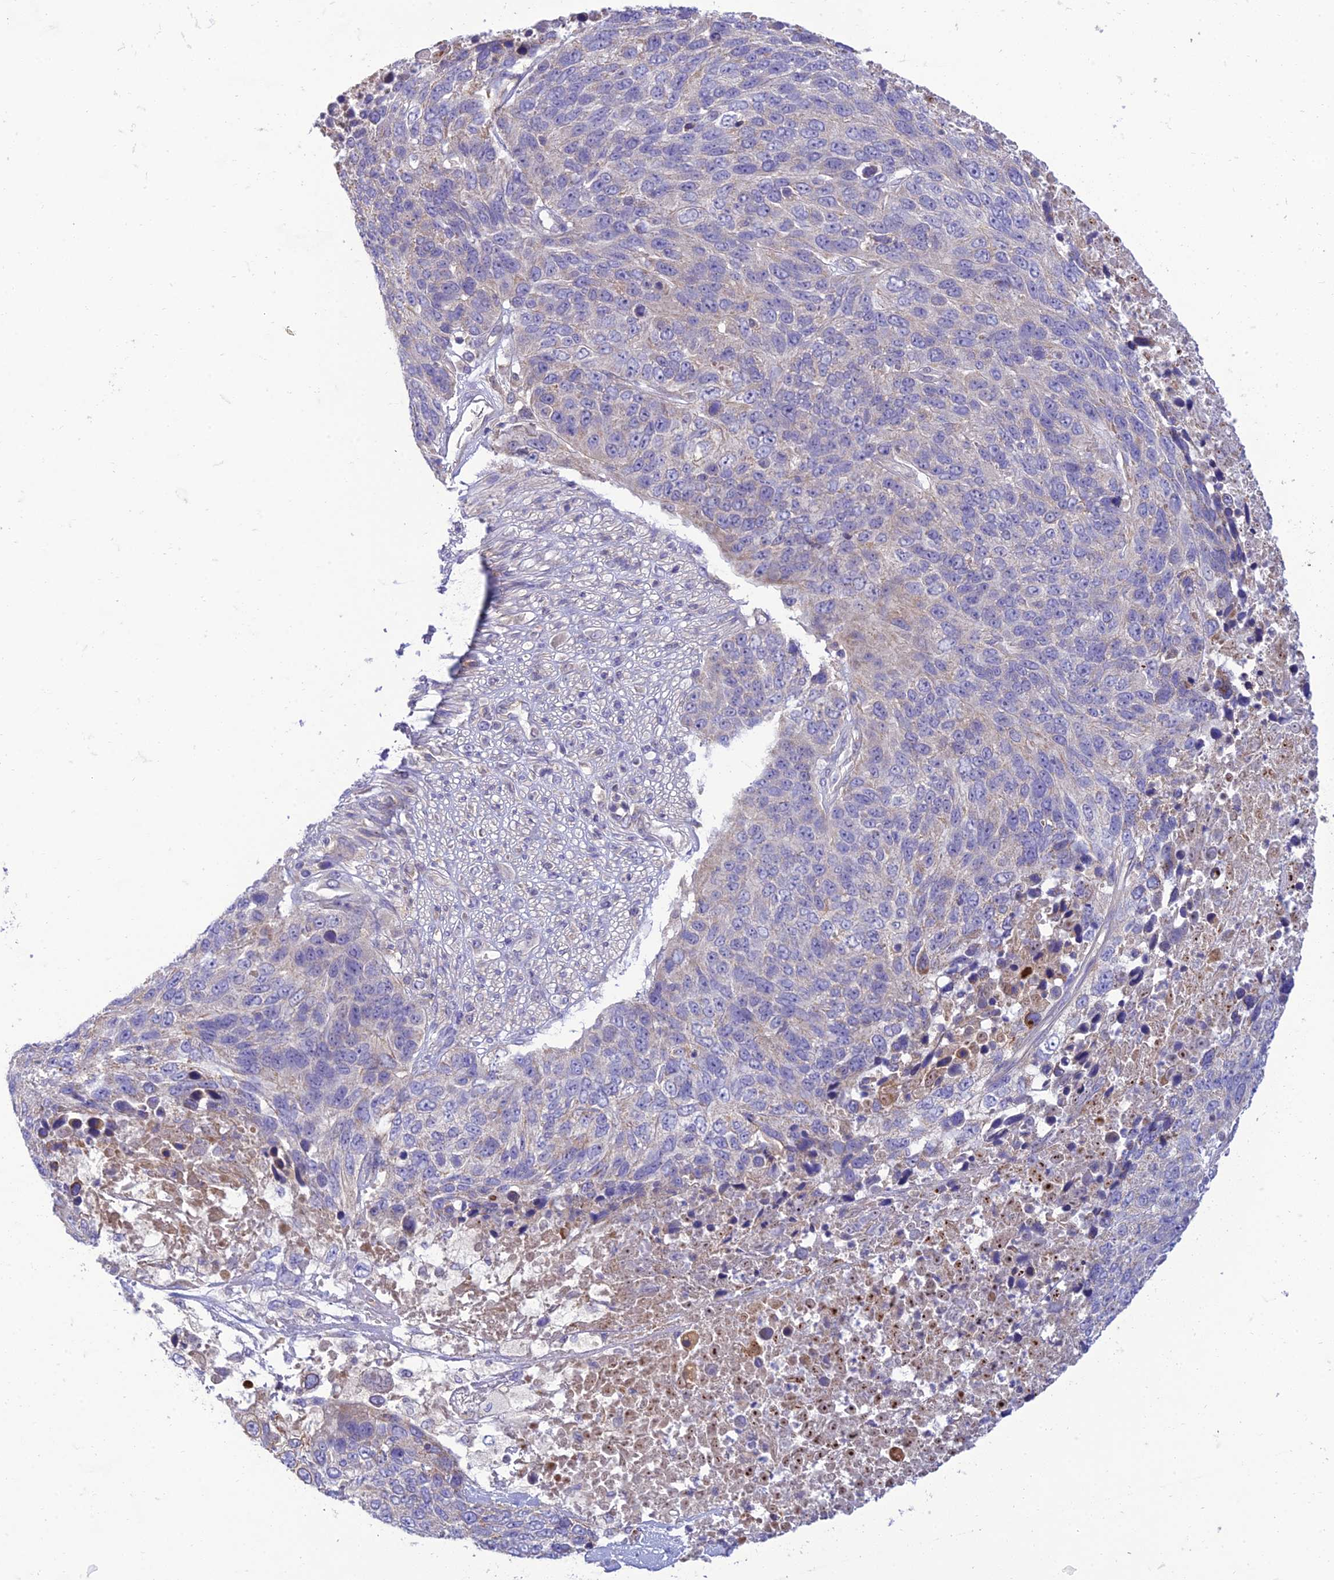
{"staining": {"intensity": "negative", "quantity": "none", "location": "none"}, "tissue": "lung cancer", "cell_type": "Tumor cells", "image_type": "cancer", "snomed": [{"axis": "morphology", "description": "Normal tissue, NOS"}, {"axis": "morphology", "description": "Squamous cell carcinoma, NOS"}, {"axis": "topography", "description": "Lymph node"}, {"axis": "topography", "description": "Lung"}], "caption": "A photomicrograph of human lung cancer (squamous cell carcinoma) is negative for staining in tumor cells.", "gene": "IRAK3", "patient": {"sex": "male", "age": 66}}